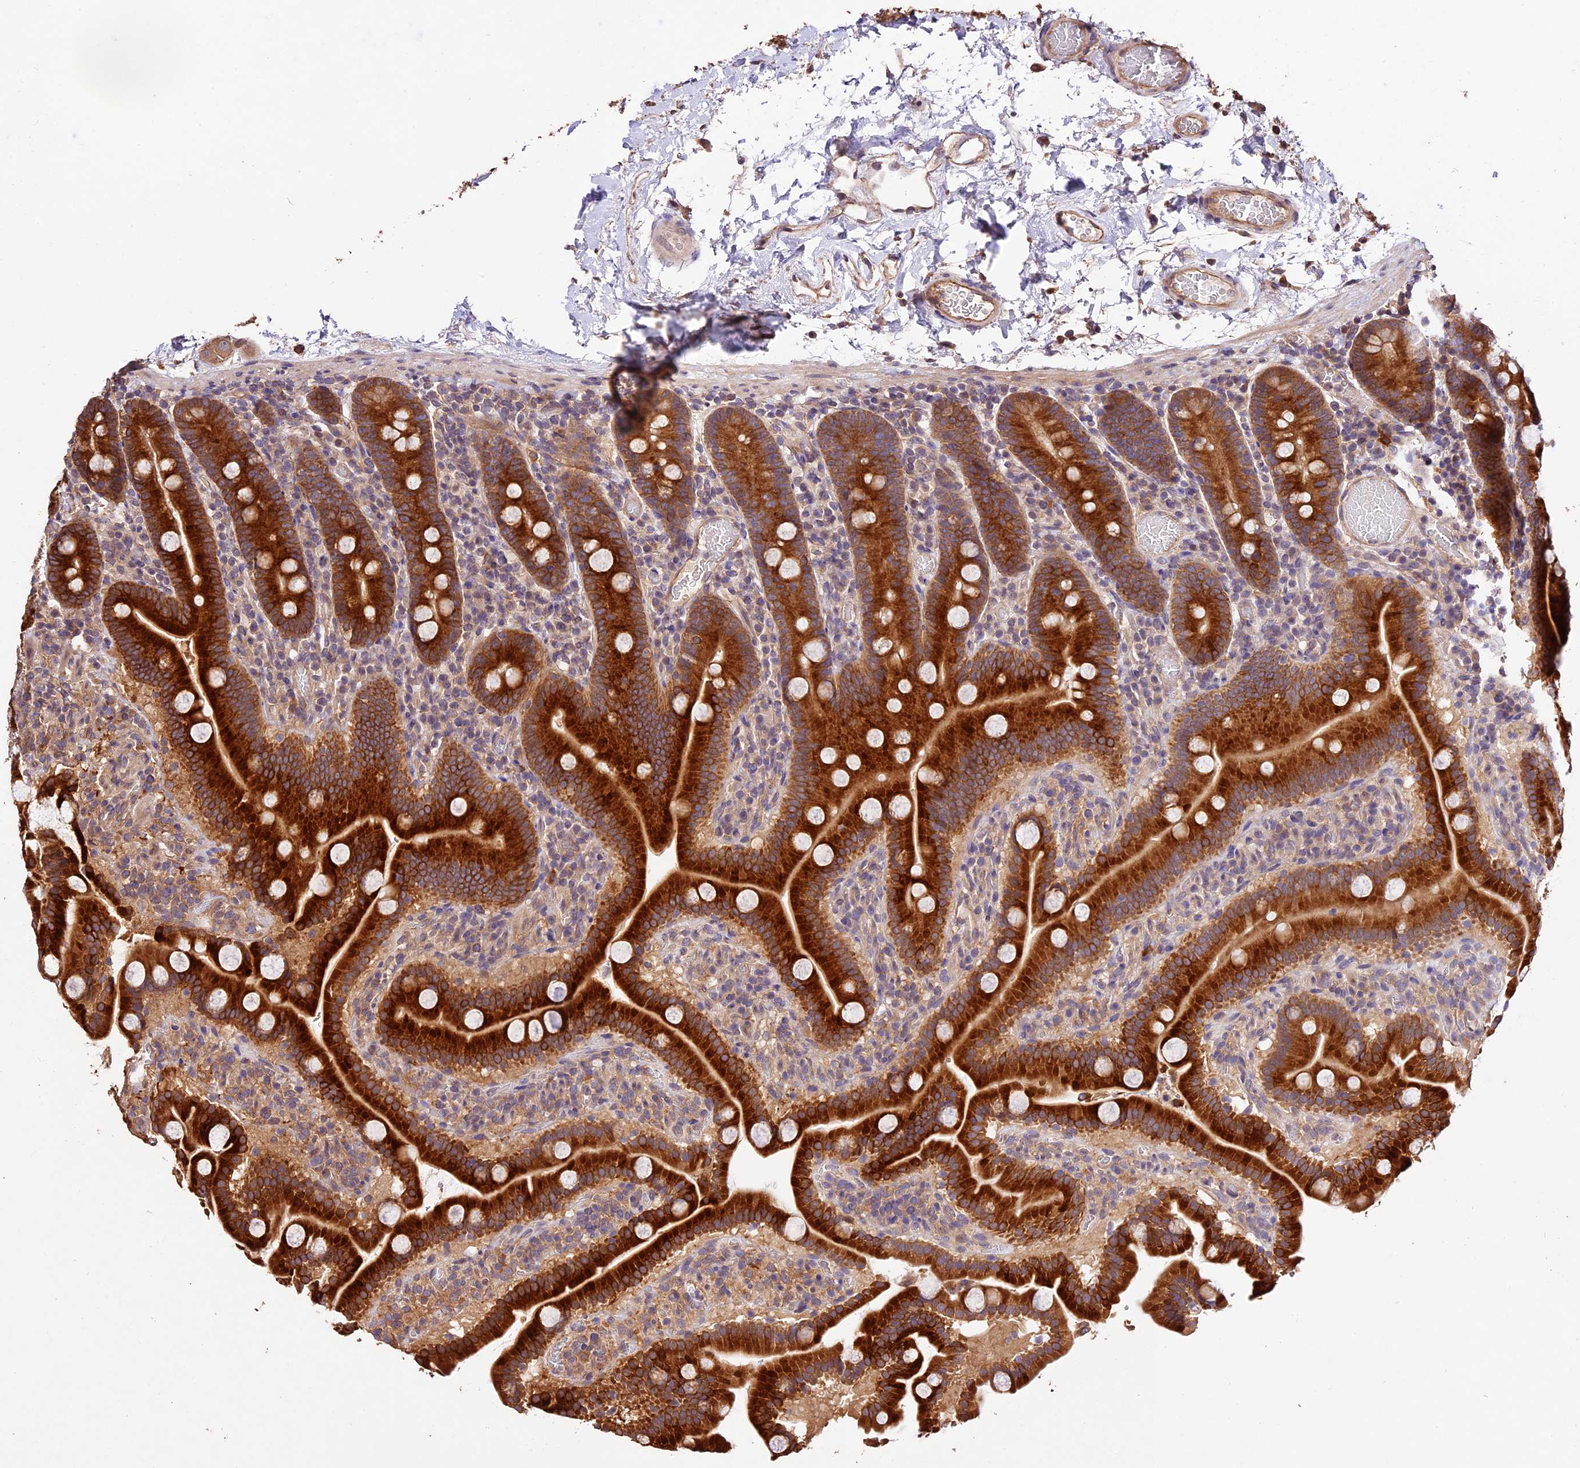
{"staining": {"intensity": "strong", "quantity": ">75%", "location": "cytoplasmic/membranous"}, "tissue": "duodenum", "cell_type": "Glandular cells", "image_type": "normal", "snomed": [{"axis": "morphology", "description": "Normal tissue, NOS"}, {"axis": "topography", "description": "Duodenum"}], "caption": "This is a photomicrograph of IHC staining of benign duodenum, which shows strong positivity in the cytoplasmic/membranous of glandular cells.", "gene": "CES3", "patient": {"sex": "male", "age": 55}}